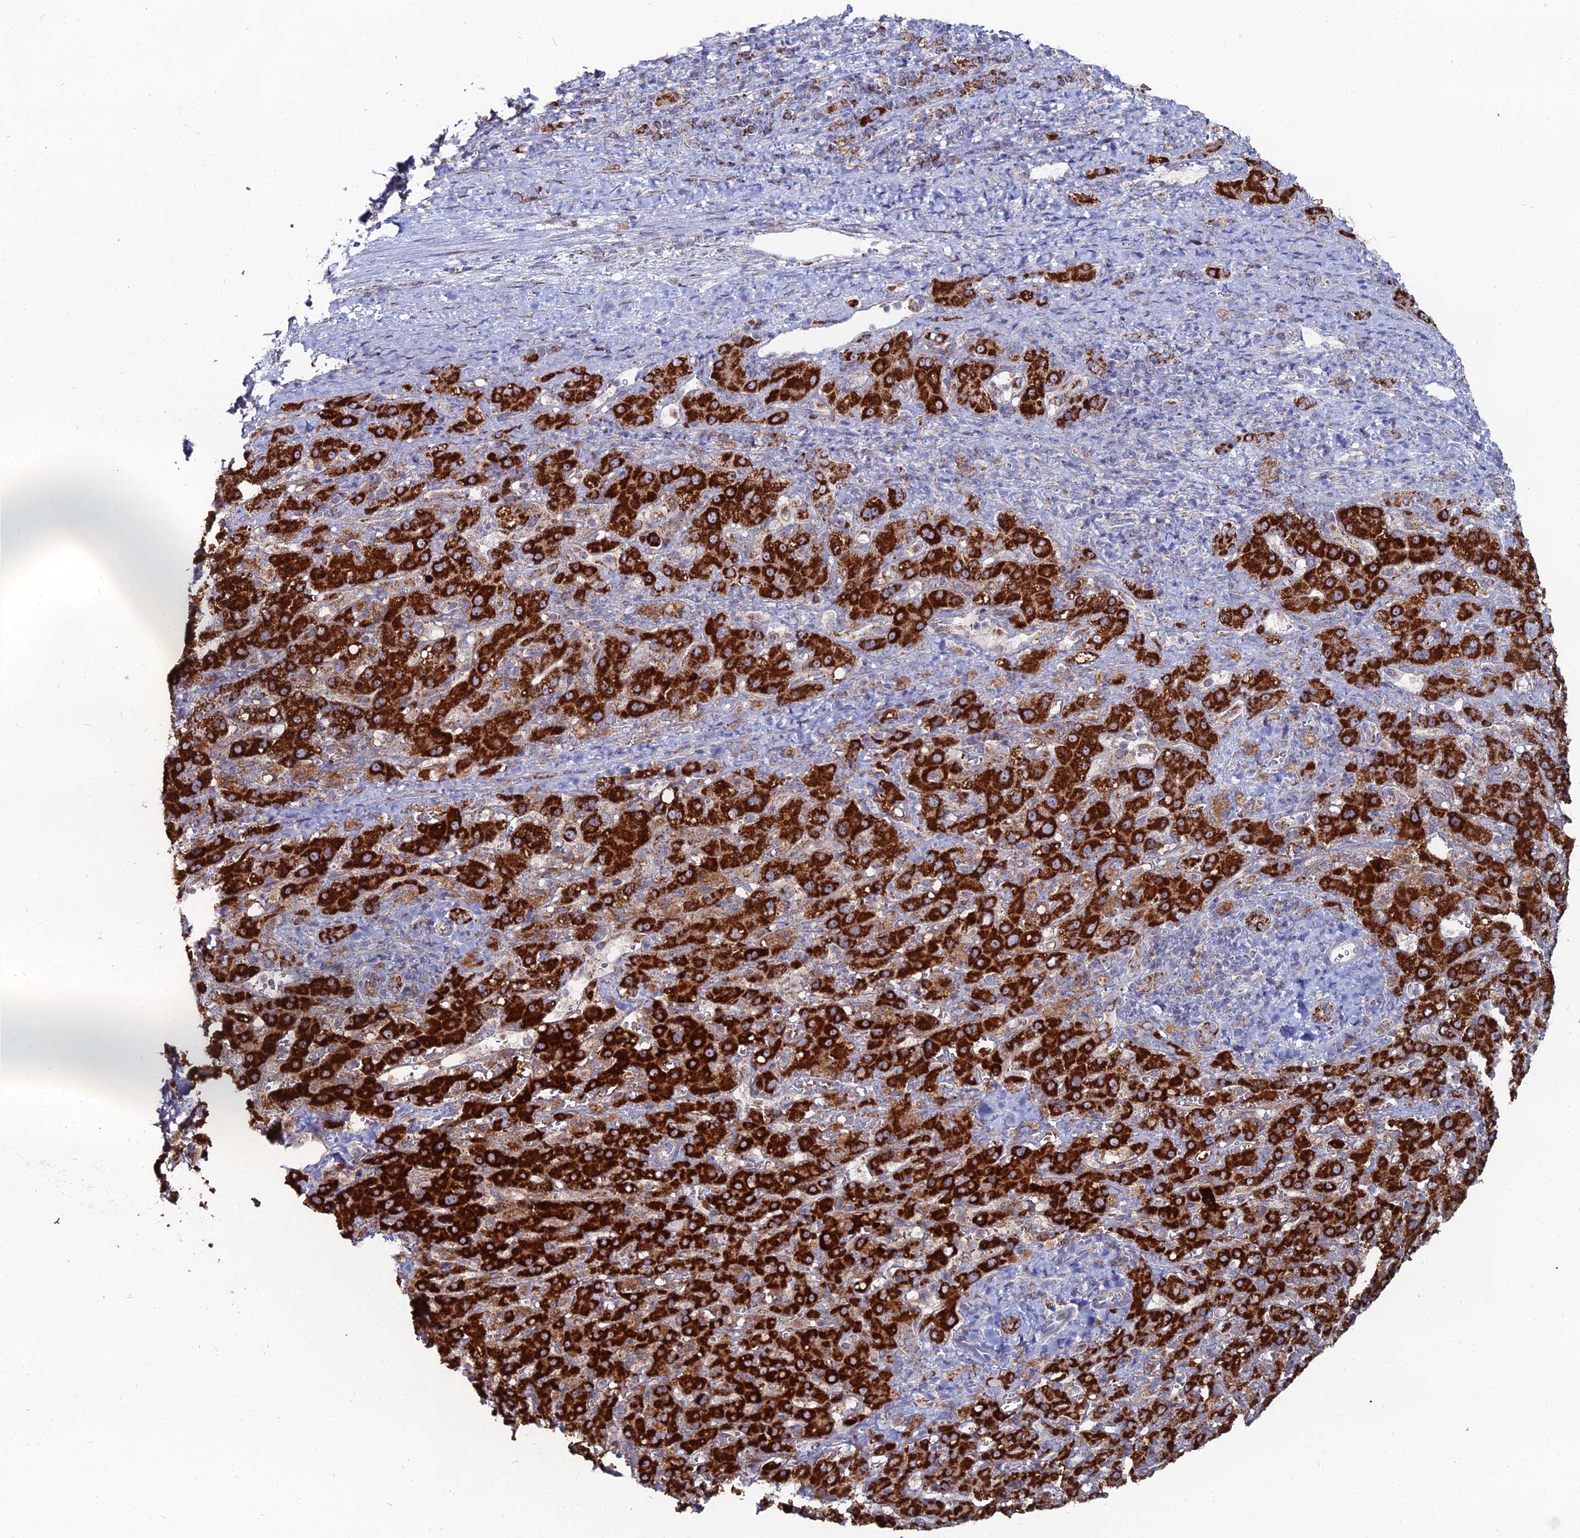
{"staining": {"intensity": "strong", "quantity": ">75%", "location": "cytoplasmic/membranous"}, "tissue": "liver cancer", "cell_type": "Tumor cells", "image_type": "cancer", "snomed": [{"axis": "morphology", "description": "Carcinoma, Hepatocellular, NOS"}, {"axis": "topography", "description": "Liver"}], "caption": "DAB (3,3'-diaminobenzidine) immunohistochemical staining of human liver hepatocellular carcinoma exhibits strong cytoplasmic/membranous protein positivity in approximately >75% of tumor cells.", "gene": "MPC1", "patient": {"sex": "female", "age": 58}}